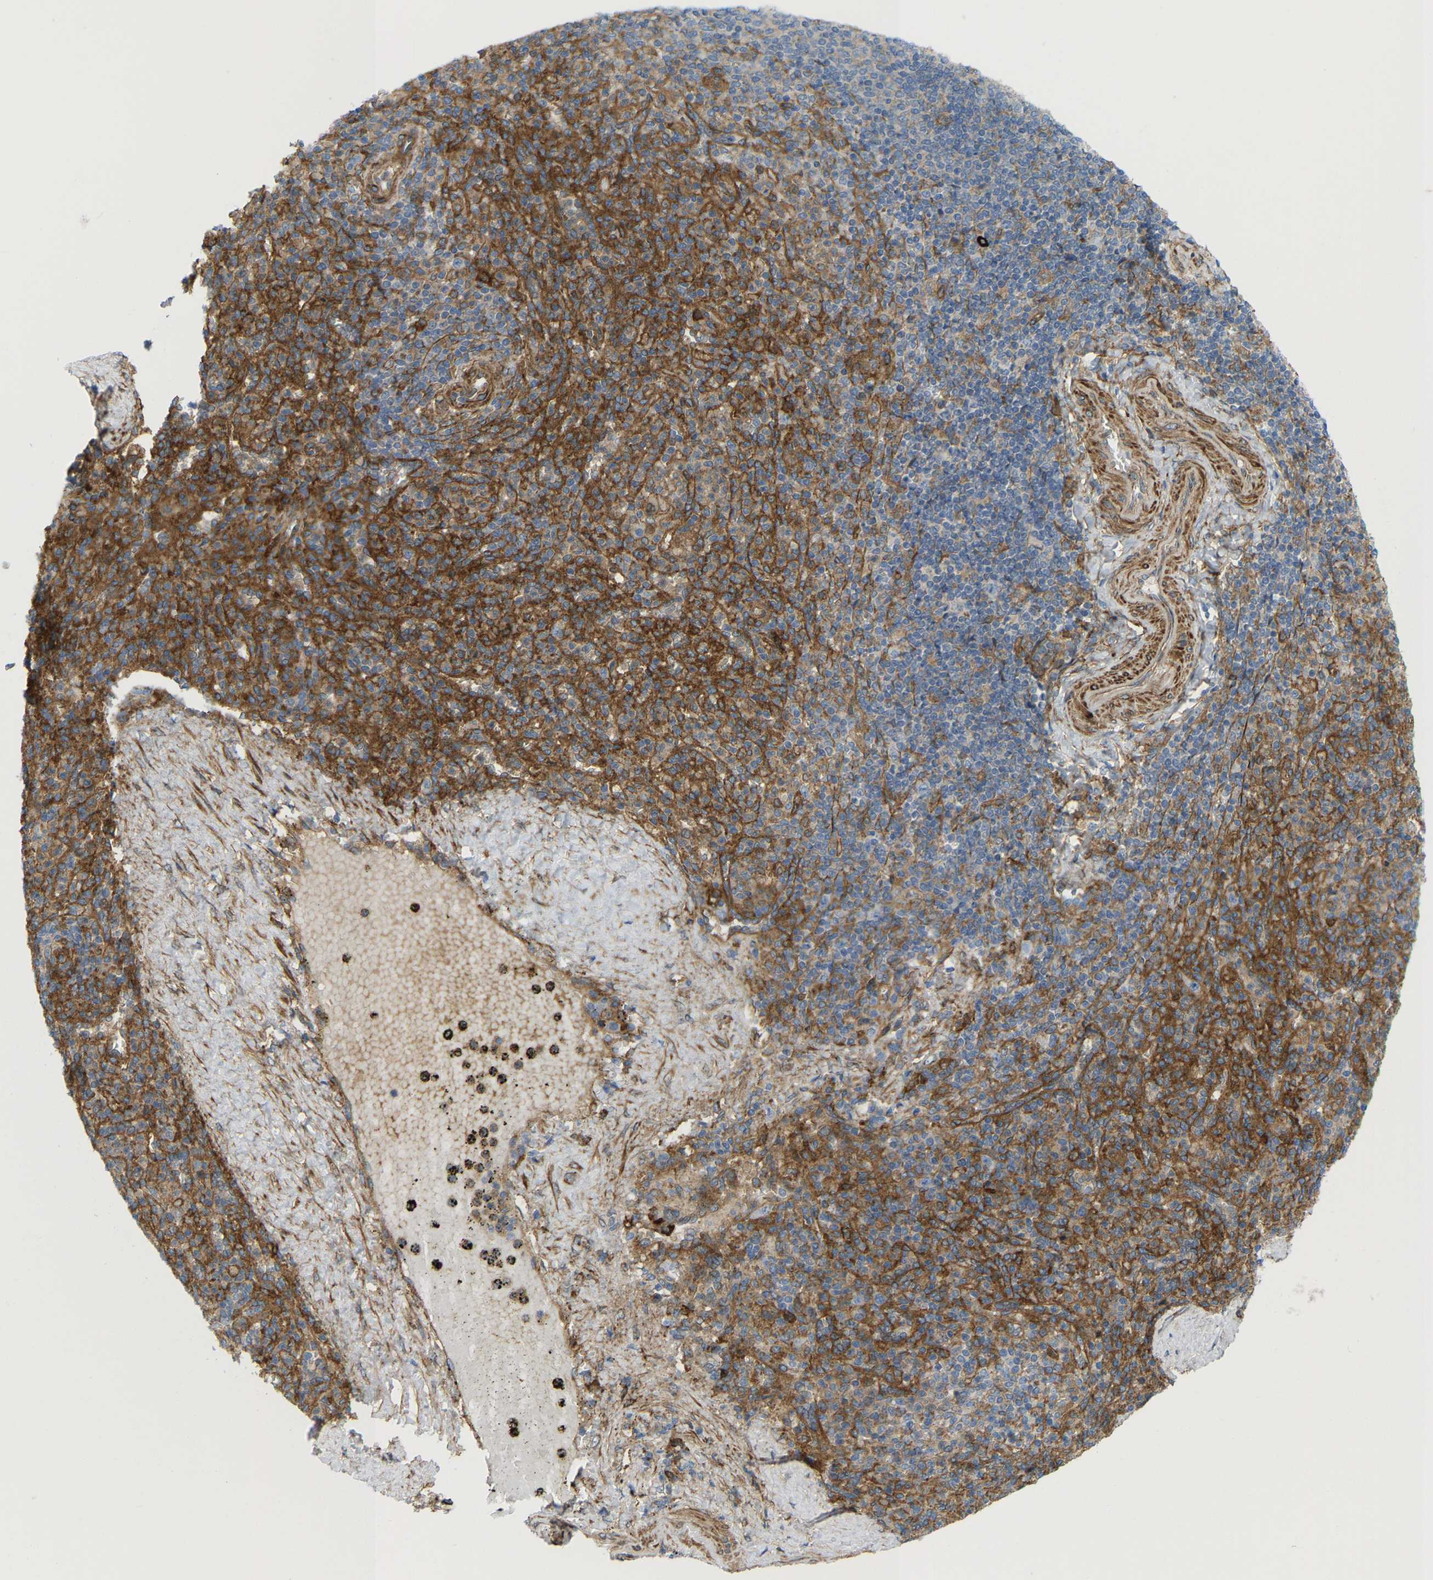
{"staining": {"intensity": "moderate", "quantity": "25%-75%", "location": "cytoplasmic/membranous"}, "tissue": "spleen", "cell_type": "Cells in red pulp", "image_type": "normal", "snomed": [{"axis": "morphology", "description": "Normal tissue, NOS"}, {"axis": "topography", "description": "Spleen"}], "caption": "Human spleen stained with a brown dye reveals moderate cytoplasmic/membranous positive staining in about 25%-75% of cells in red pulp.", "gene": "PICALM", "patient": {"sex": "male", "age": 36}}